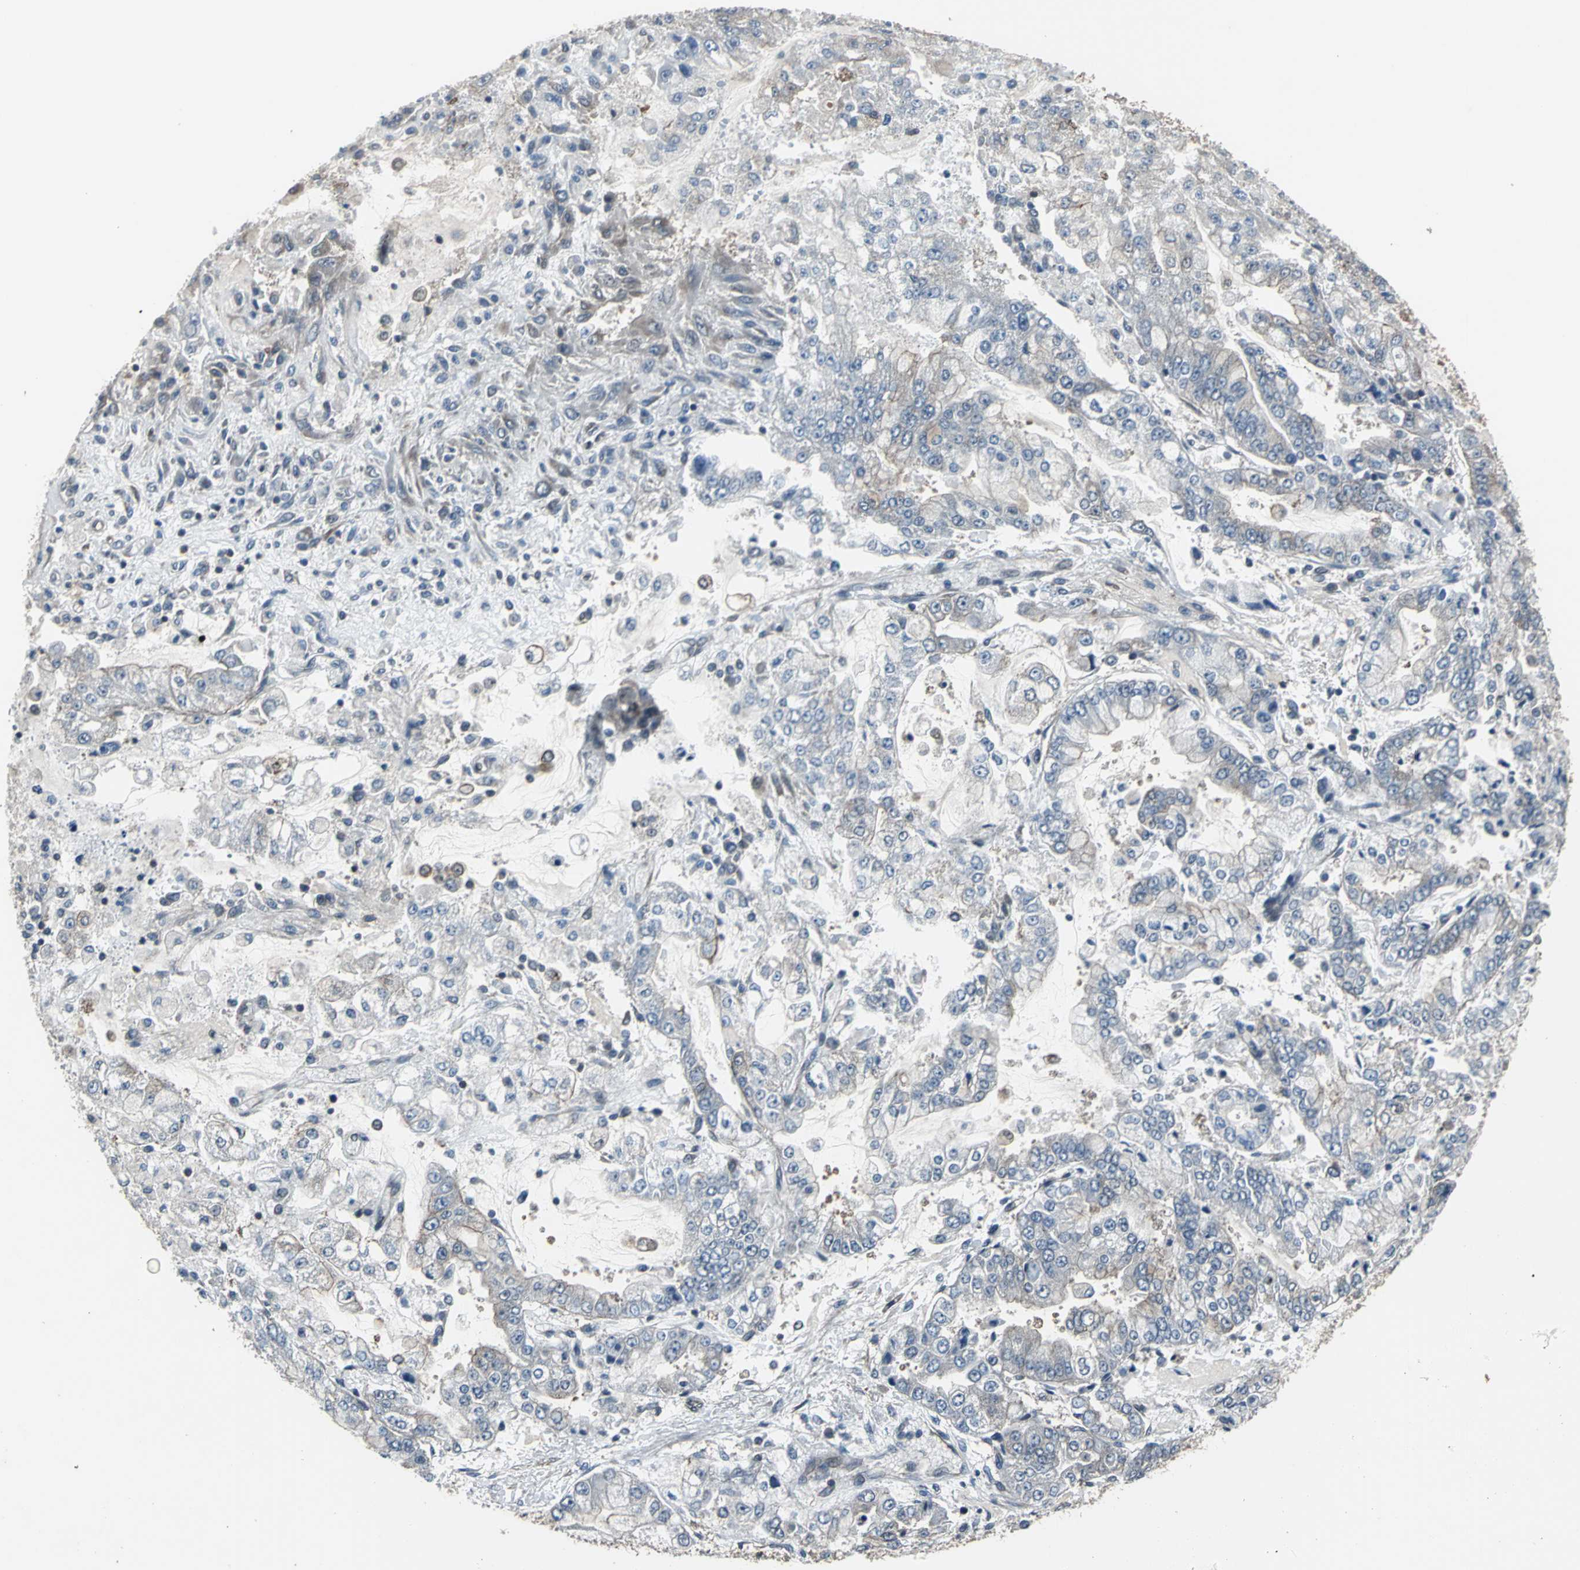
{"staining": {"intensity": "weak", "quantity": "25%-75%", "location": "cytoplasmic/membranous"}, "tissue": "stomach cancer", "cell_type": "Tumor cells", "image_type": "cancer", "snomed": [{"axis": "morphology", "description": "Adenocarcinoma, NOS"}, {"axis": "topography", "description": "Stomach"}], "caption": "Stomach cancer tissue exhibits weak cytoplasmic/membranous expression in about 25%-75% of tumor cells, visualized by immunohistochemistry.", "gene": "PFDN1", "patient": {"sex": "male", "age": 76}}